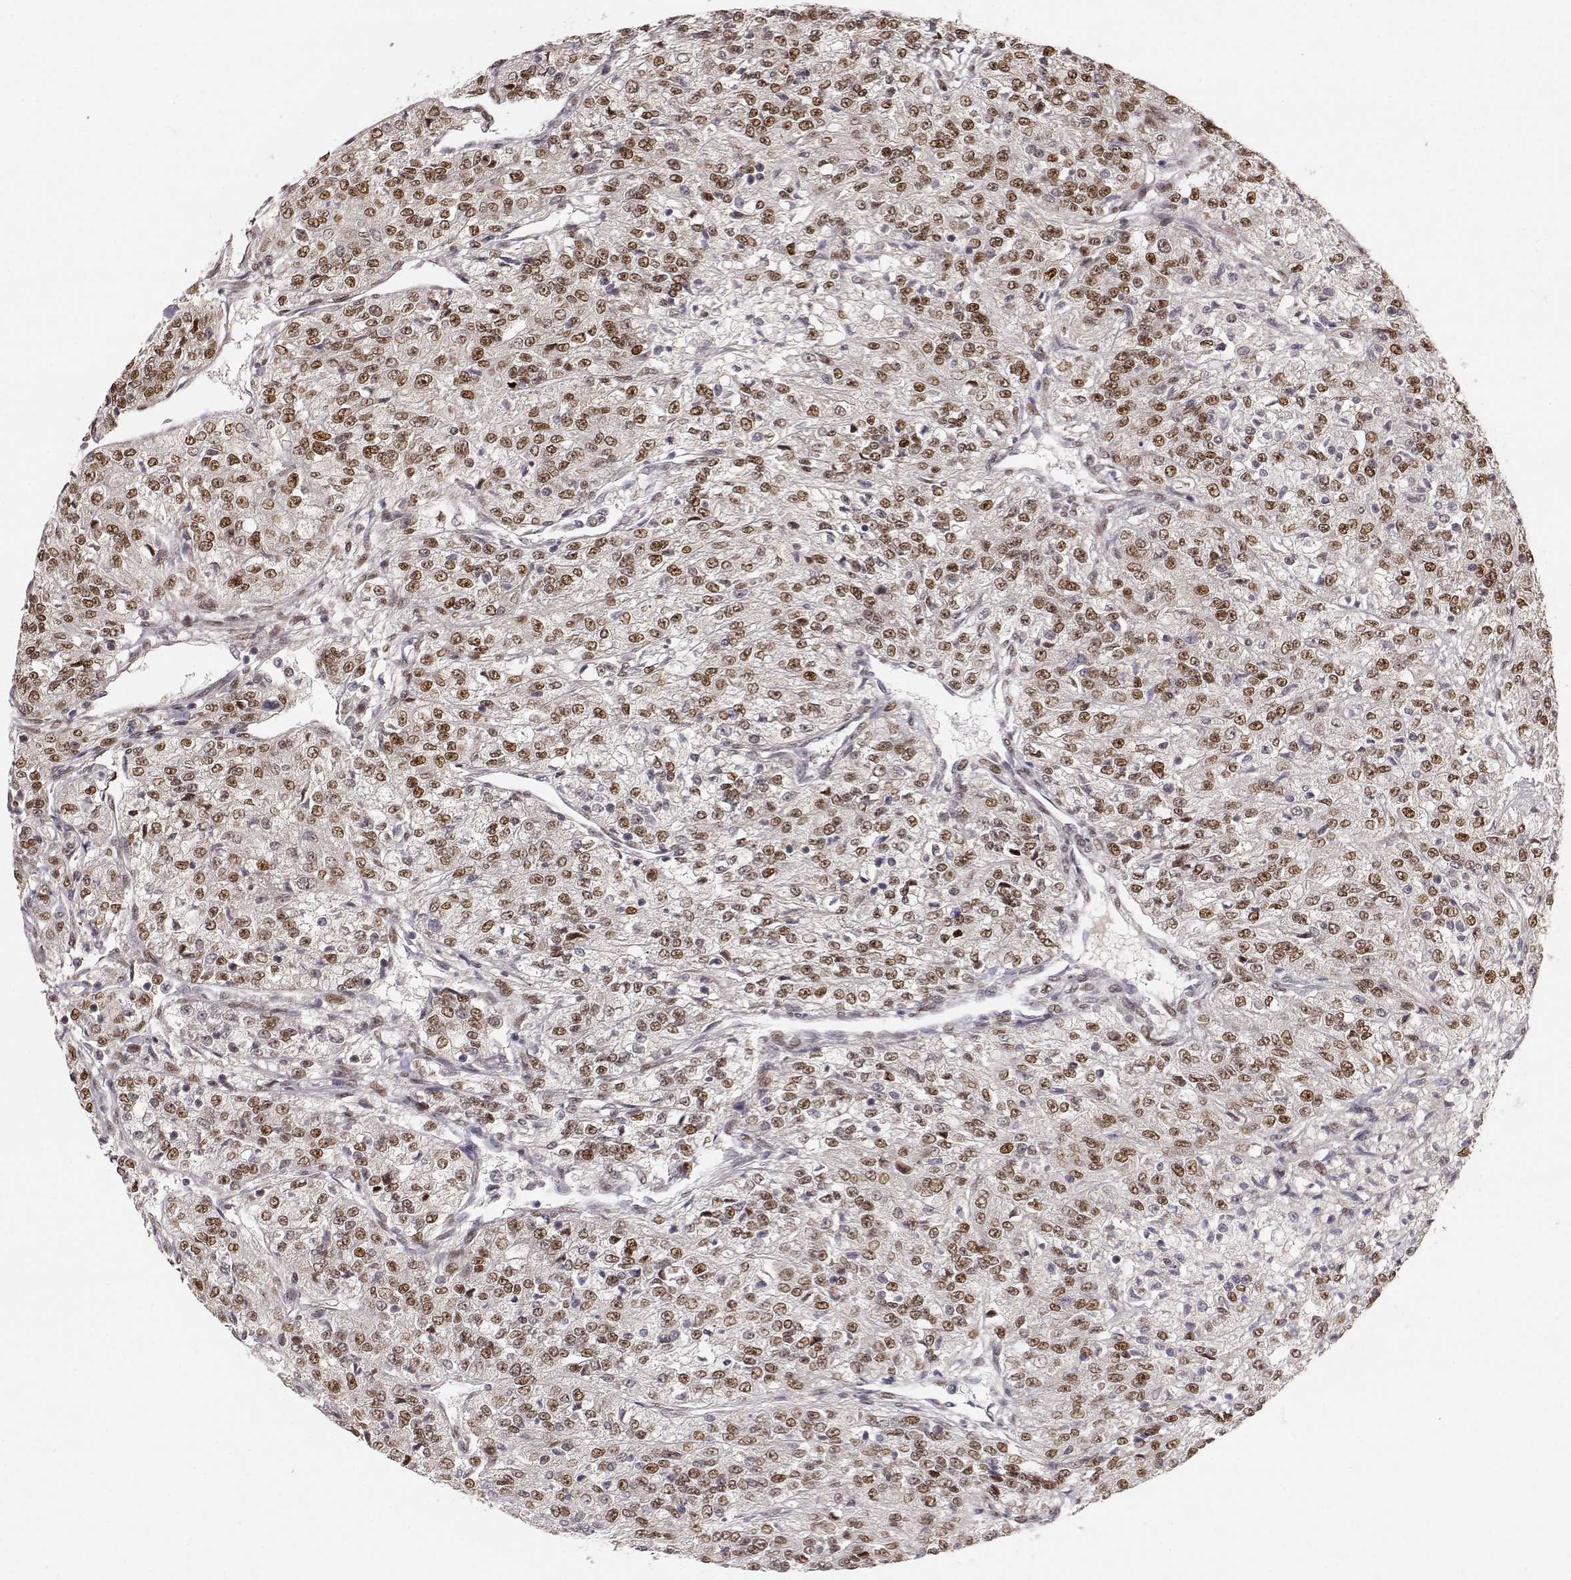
{"staining": {"intensity": "strong", "quantity": ">75%", "location": "nuclear"}, "tissue": "renal cancer", "cell_type": "Tumor cells", "image_type": "cancer", "snomed": [{"axis": "morphology", "description": "Adenocarcinoma, NOS"}, {"axis": "topography", "description": "Kidney"}], "caption": "Immunohistochemistry (DAB) staining of renal adenocarcinoma shows strong nuclear protein staining in about >75% of tumor cells.", "gene": "BRCA1", "patient": {"sex": "female", "age": 63}}